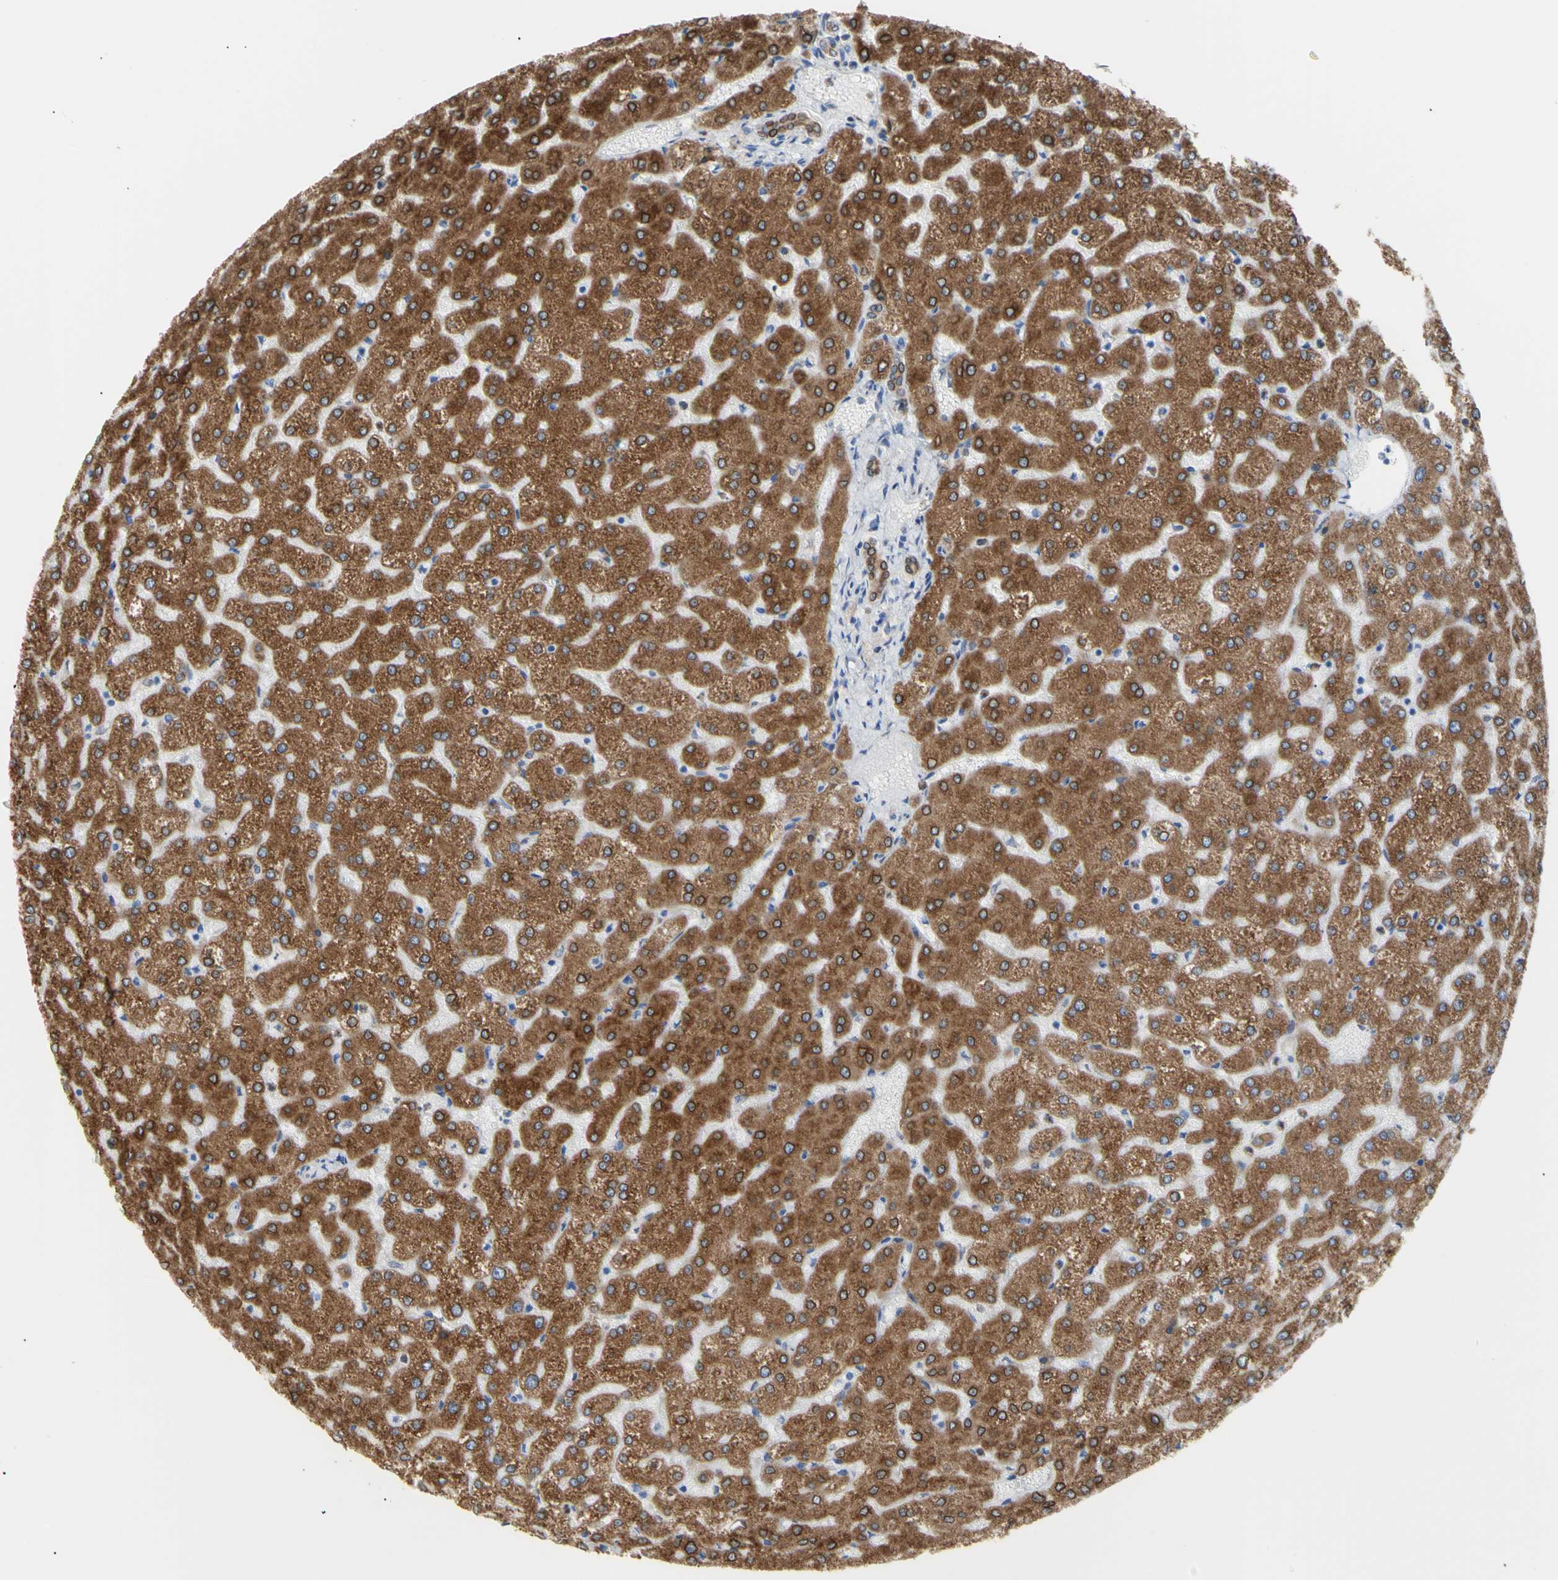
{"staining": {"intensity": "moderate", "quantity": ">75%", "location": "cytoplasmic/membranous,nuclear"}, "tissue": "liver", "cell_type": "Cholangiocytes", "image_type": "normal", "snomed": [{"axis": "morphology", "description": "Normal tissue, NOS"}, {"axis": "topography", "description": "Liver"}], "caption": "An immunohistochemistry (IHC) micrograph of unremarkable tissue is shown. Protein staining in brown shows moderate cytoplasmic/membranous,nuclear positivity in liver within cholangiocytes.", "gene": "ERLIN1", "patient": {"sex": "female", "age": 32}}